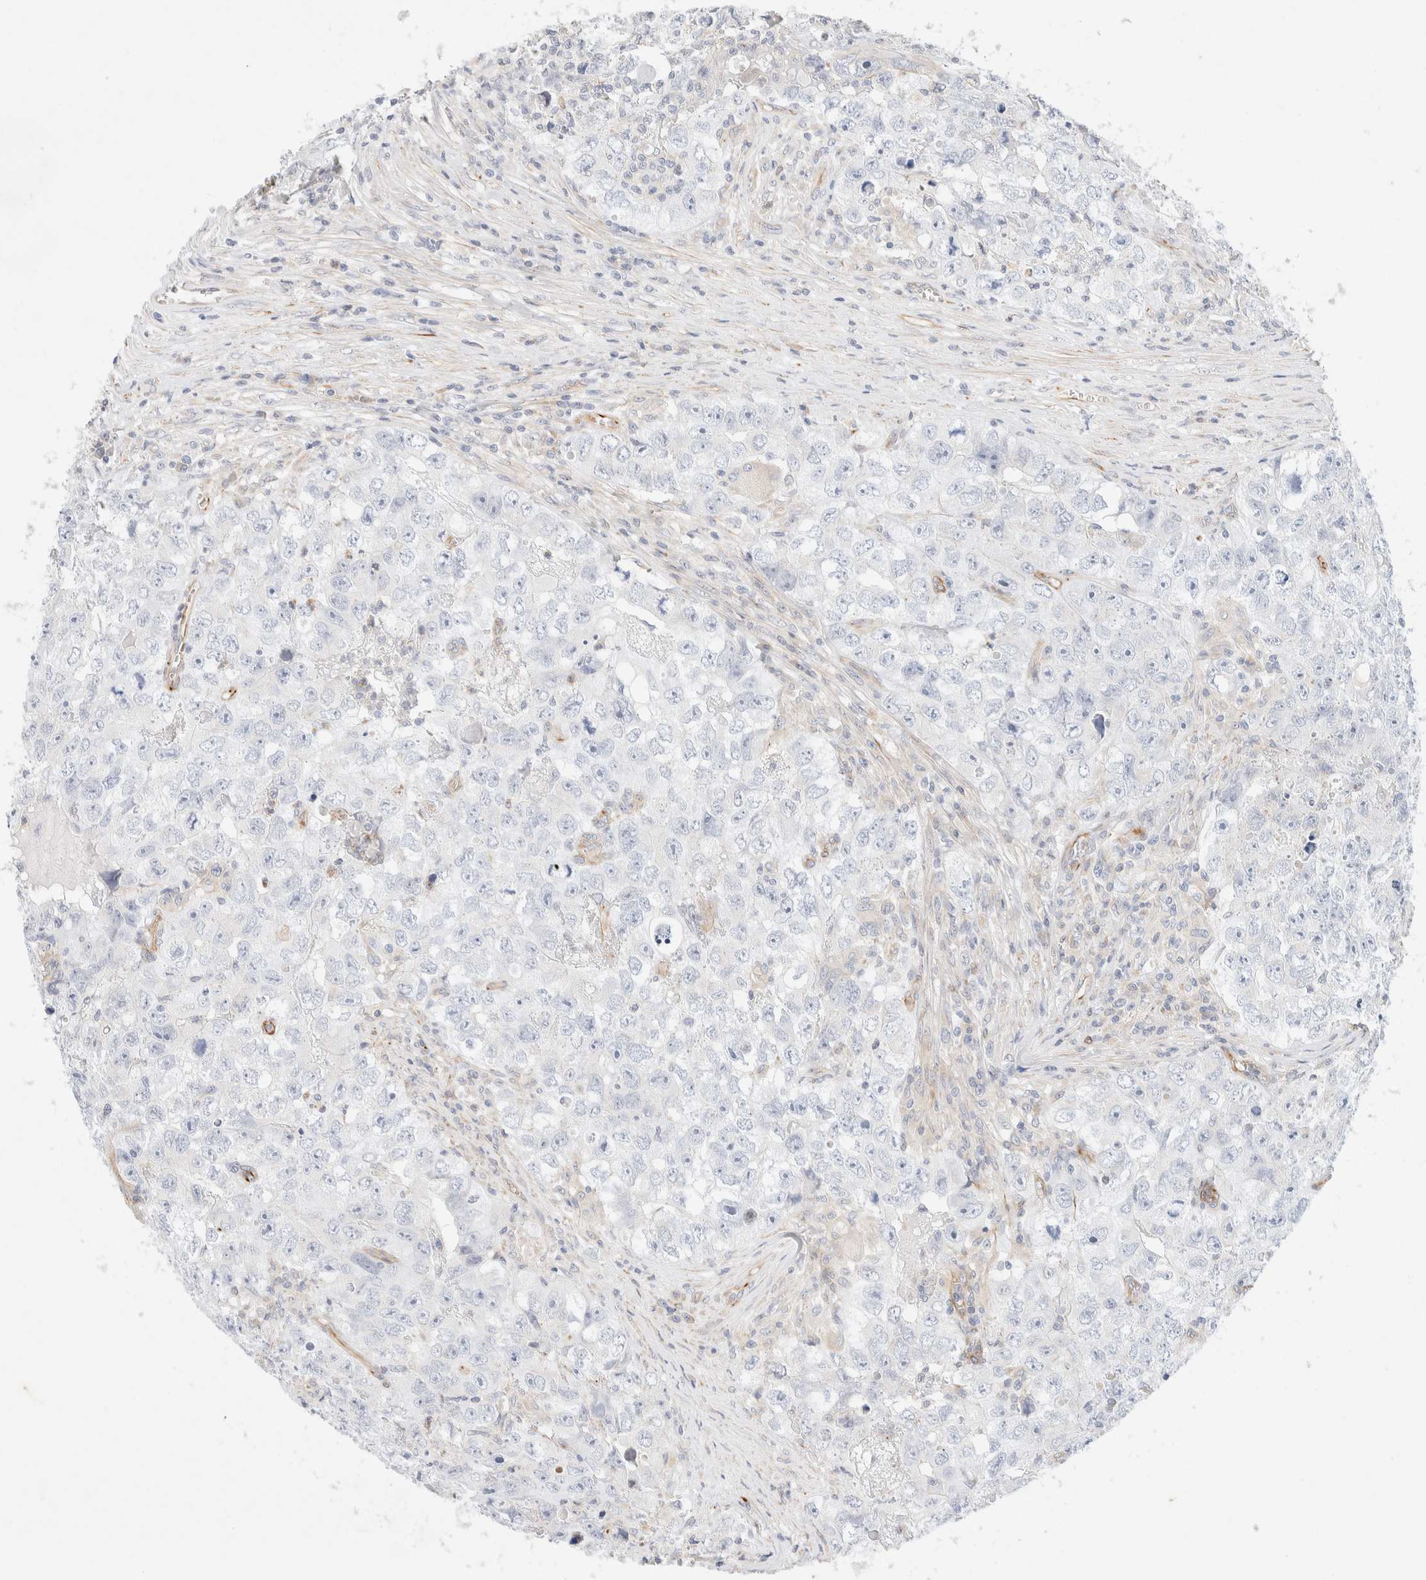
{"staining": {"intensity": "negative", "quantity": "none", "location": "none"}, "tissue": "testis cancer", "cell_type": "Tumor cells", "image_type": "cancer", "snomed": [{"axis": "morphology", "description": "Seminoma, NOS"}, {"axis": "morphology", "description": "Carcinoma, Embryonal, NOS"}, {"axis": "topography", "description": "Testis"}], "caption": "A histopathology image of human testis seminoma is negative for staining in tumor cells.", "gene": "SLC25A48", "patient": {"sex": "male", "age": 43}}